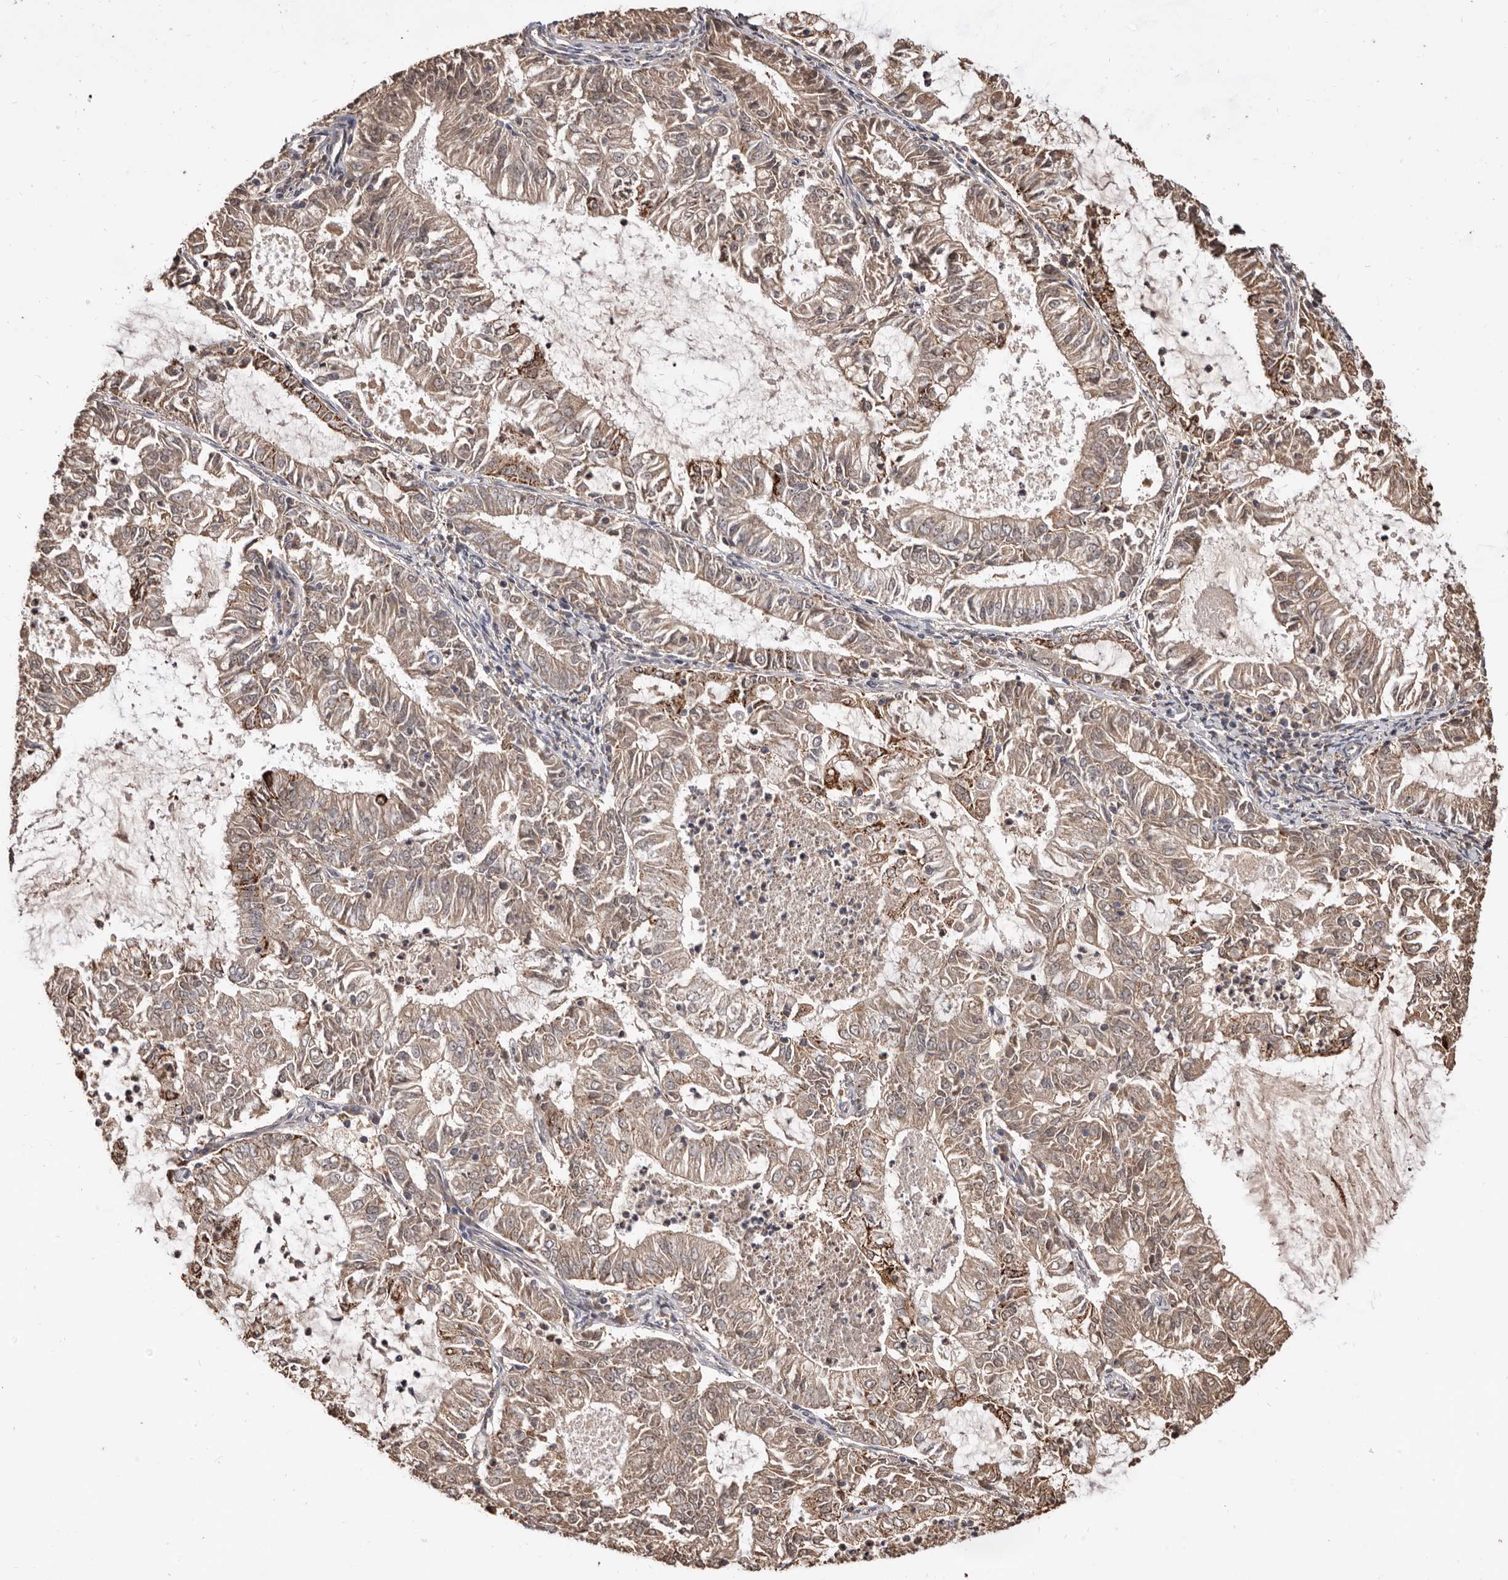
{"staining": {"intensity": "weak", "quantity": ">75%", "location": "cytoplasmic/membranous"}, "tissue": "endometrial cancer", "cell_type": "Tumor cells", "image_type": "cancer", "snomed": [{"axis": "morphology", "description": "Adenocarcinoma, NOS"}, {"axis": "topography", "description": "Endometrium"}], "caption": "Tumor cells display low levels of weak cytoplasmic/membranous staining in about >75% of cells in endometrial cancer (adenocarcinoma).", "gene": "AKAP7", "patient": {"sex": "female", "age": 57}}